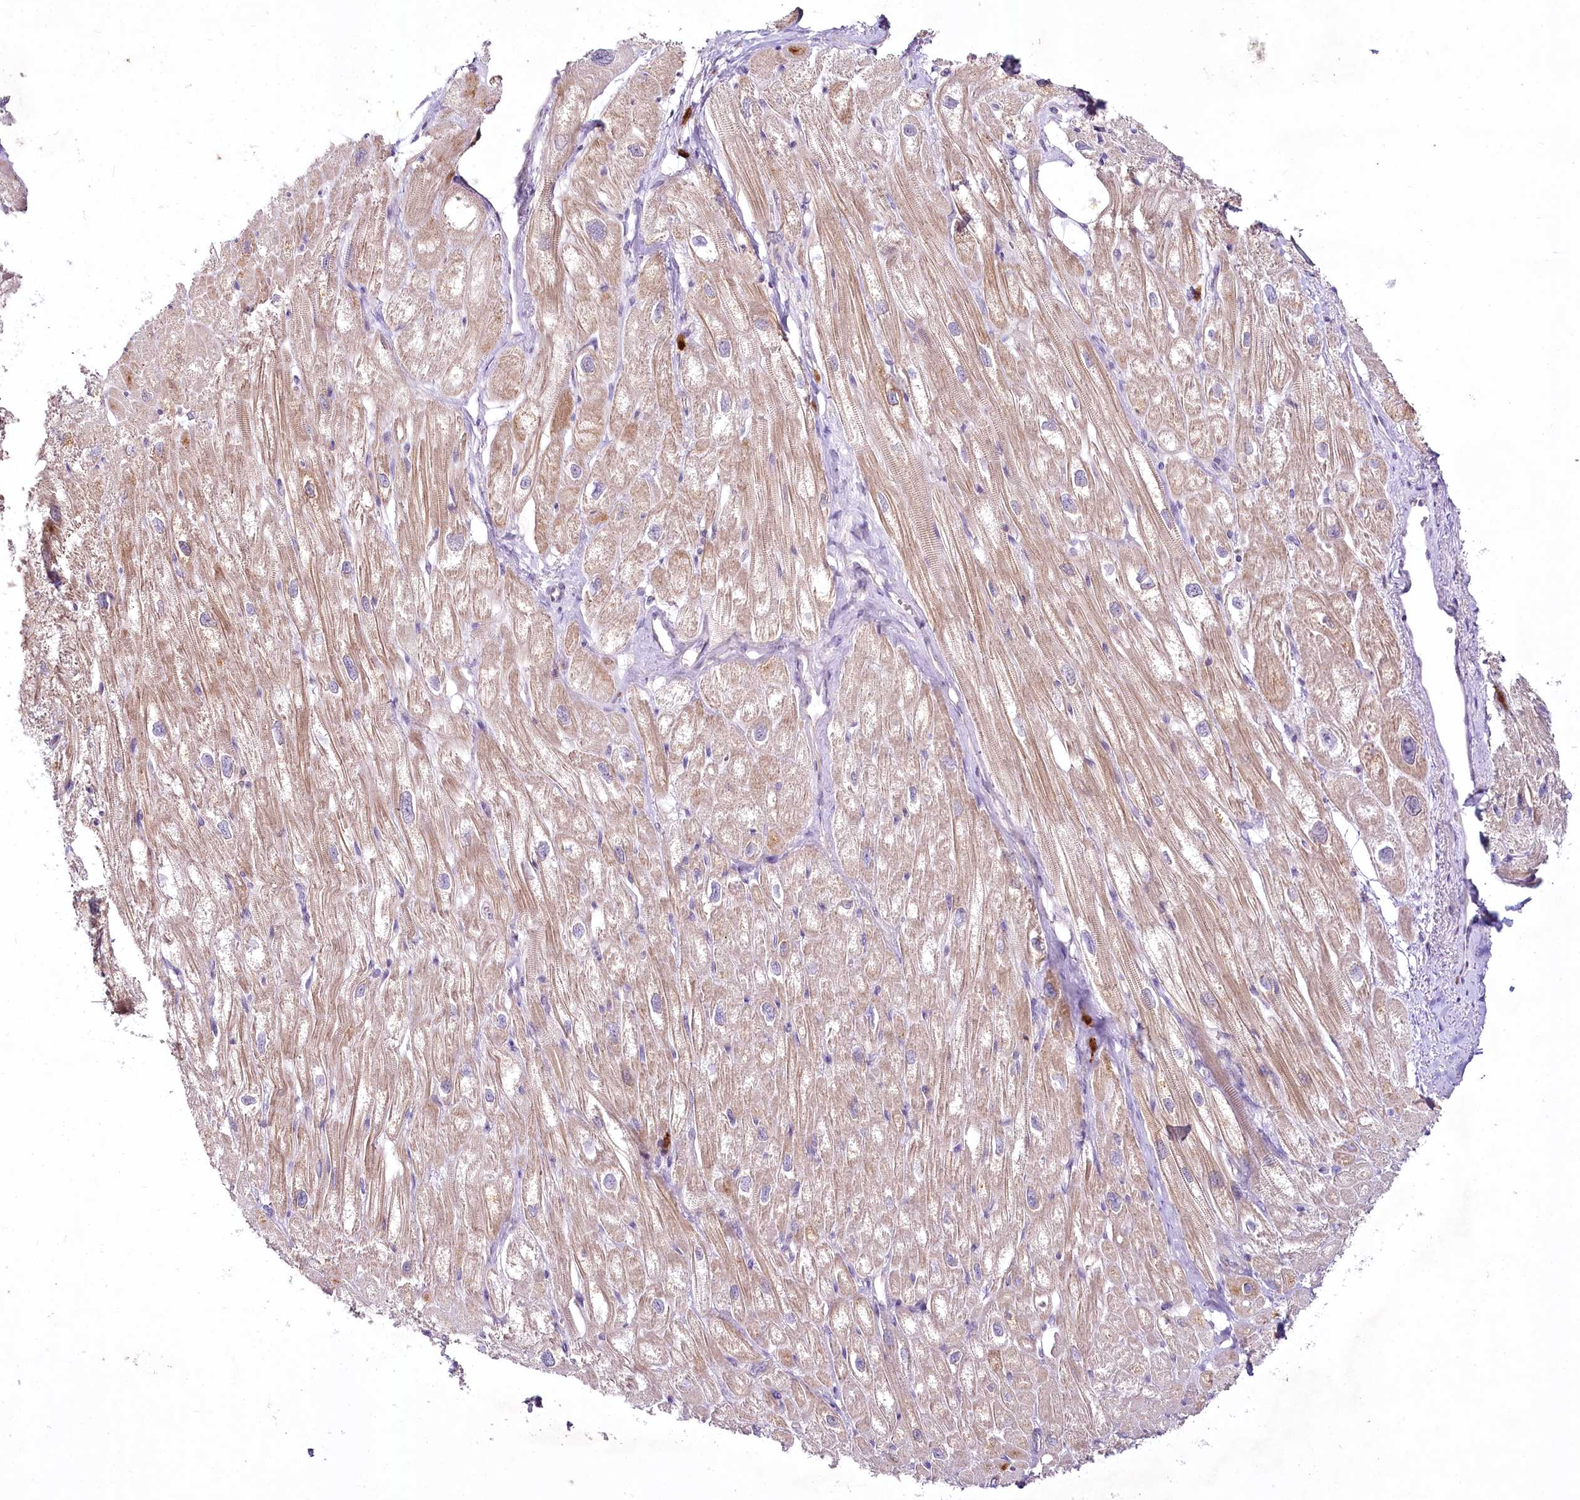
{"staining": {"intensity": "weak", "quantity": ">75%", "location": "cytoplasmic/membranous"}, "tissue": "heart muscle", "cell_type": "Cardiomyocytes", "image_type": "normal", "snomed": [{"axis": "morphology", "description": "Normal tissue, NOS"}, {"axis": "topography", "description": "Heart"}], "caption": "Protein expression analysis of normal human heart muscle reveals weak cytoplasmic/membranous staining in about >75% of cardiomyocytes.", "gene": "VWA5A", "patient": {"sex": "male", "age": 50}}